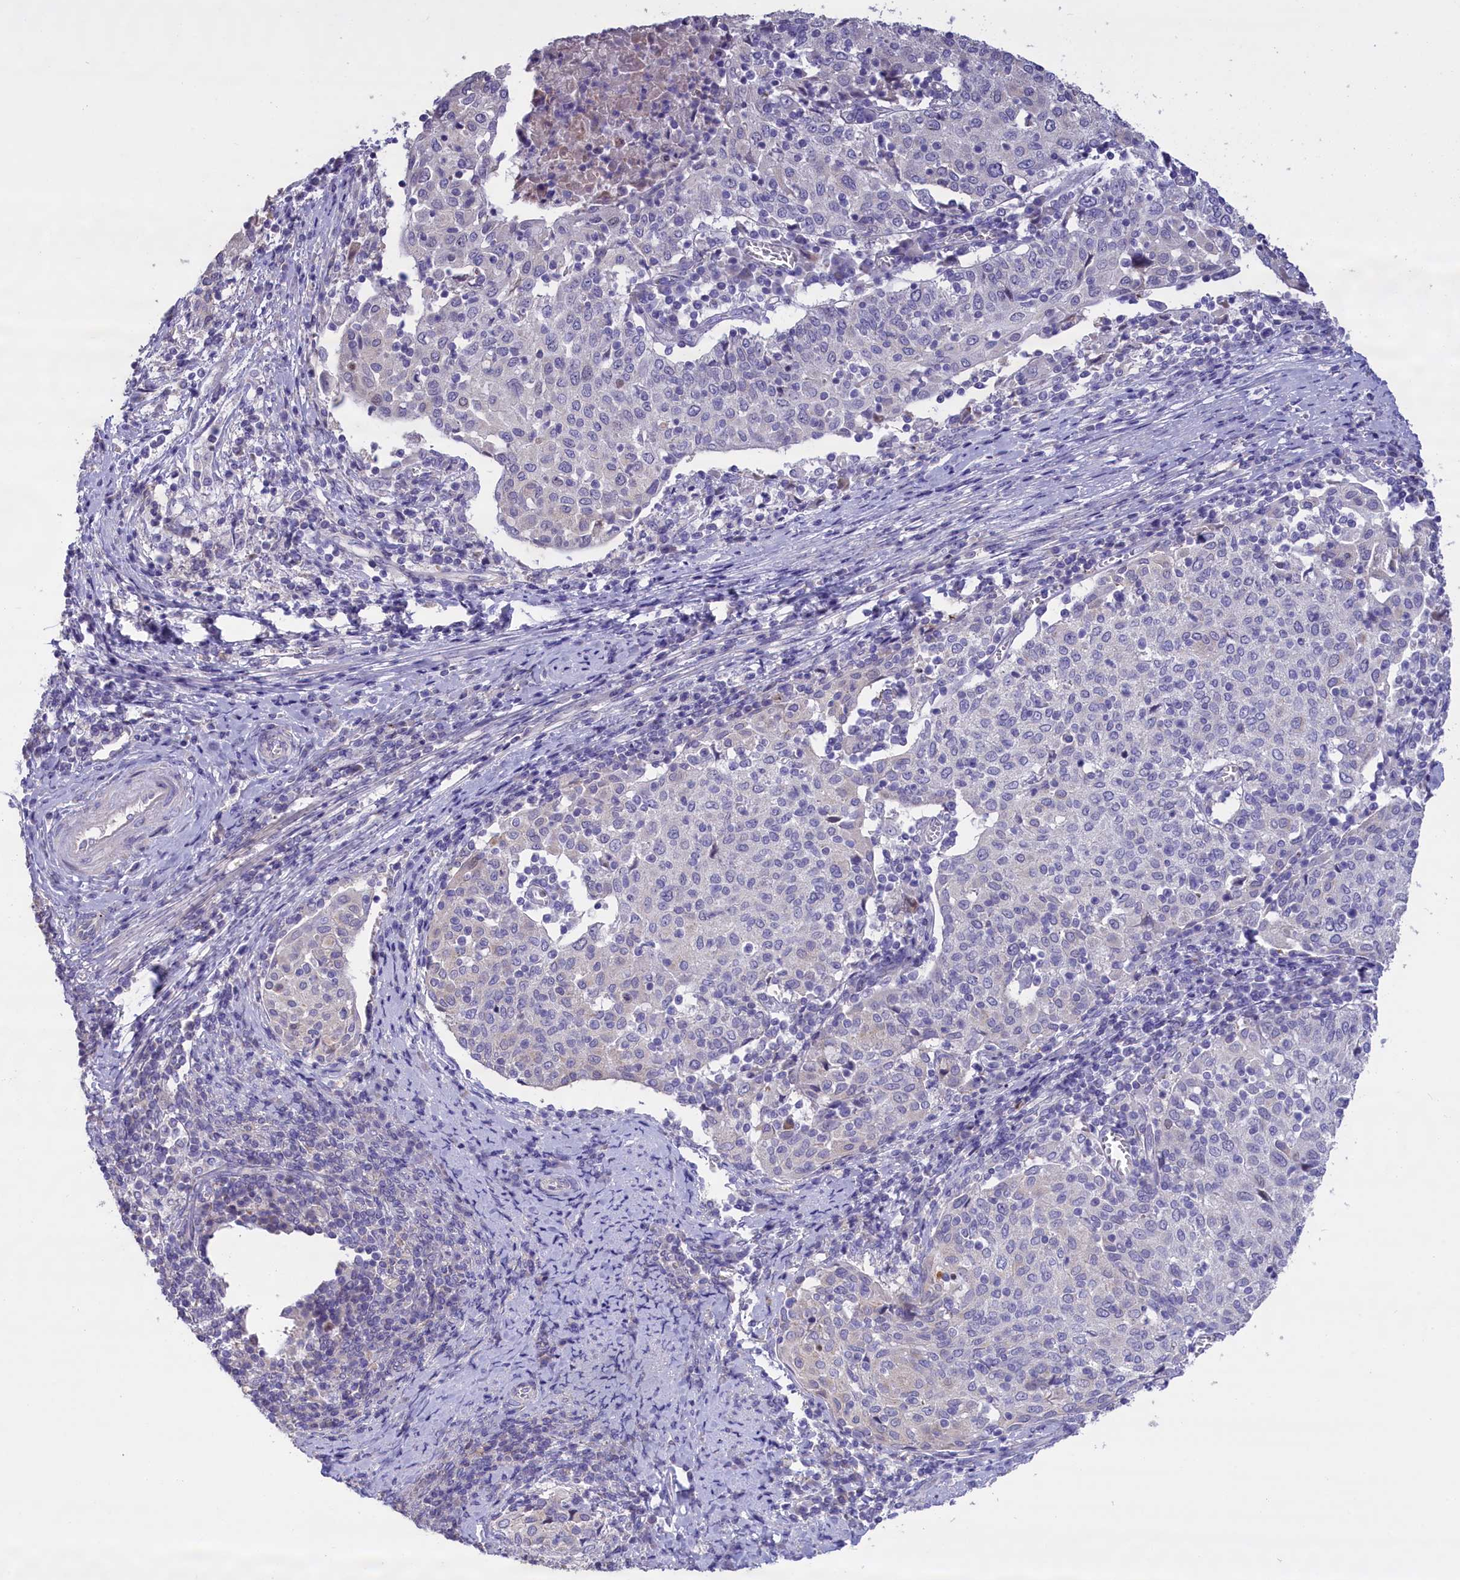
{"staining": {"intensity": "negative", "quantity": "none", "location": "none"}, "tissue": "cervical cancer", "cell_type": "Tumor cells", "image_type": "cancer", "snomed": [{"axis": "morphology", "description": "Squamous cell carcinoma, NOS"}, {"axis": "topography", "description": "Cervix"}], "caption": "This is an immunohistochemistry (IHC) micrograph of squamous cell carcinoma (cervical). There is no staining in tumor cells.", "gene": "CYP2U1", "patient": {"sex": "female", "age": 52}}